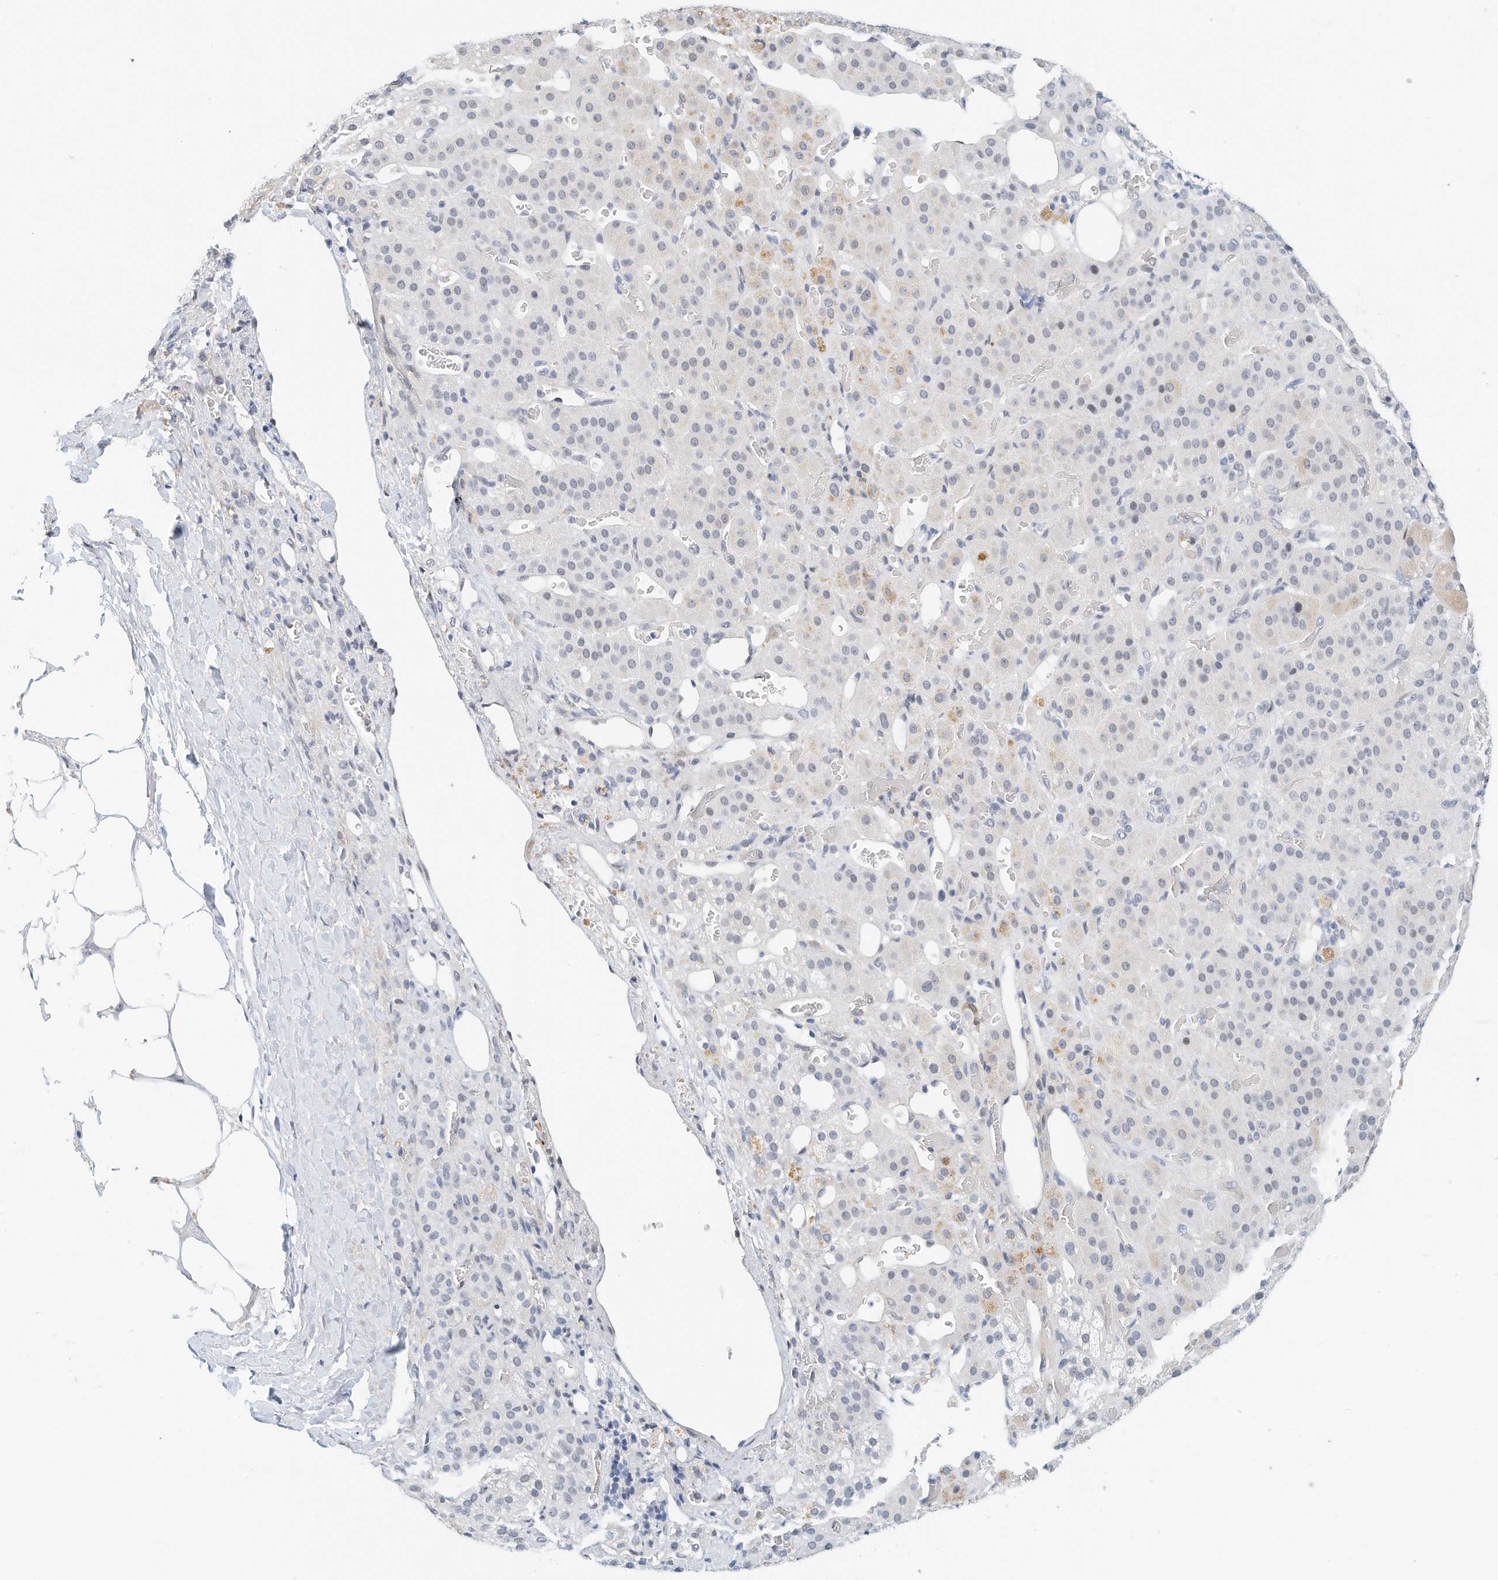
{"staining": {"intensity": "weak", "quantity": "<25%", "location": "cytoplasmic/membranous,nuclear"}, "tissue": "adrenal gland", "cell_type": "Glandular cells", "image_type": "normal", "snomed": [{"axis": "morphology", "description": "Normal tissue, NOS"}, {"axis": "topography", "description": "Adrenal gland"}], "caption": "Immunohistochemistry (IHC) histopathology image of unremarkable adrenal gland: adrenal gland stained with DAB shows no significant protein expression in glandular cells.", "gene": "ARHGAP28", "patient": {"sex": "male", "age": 57}}